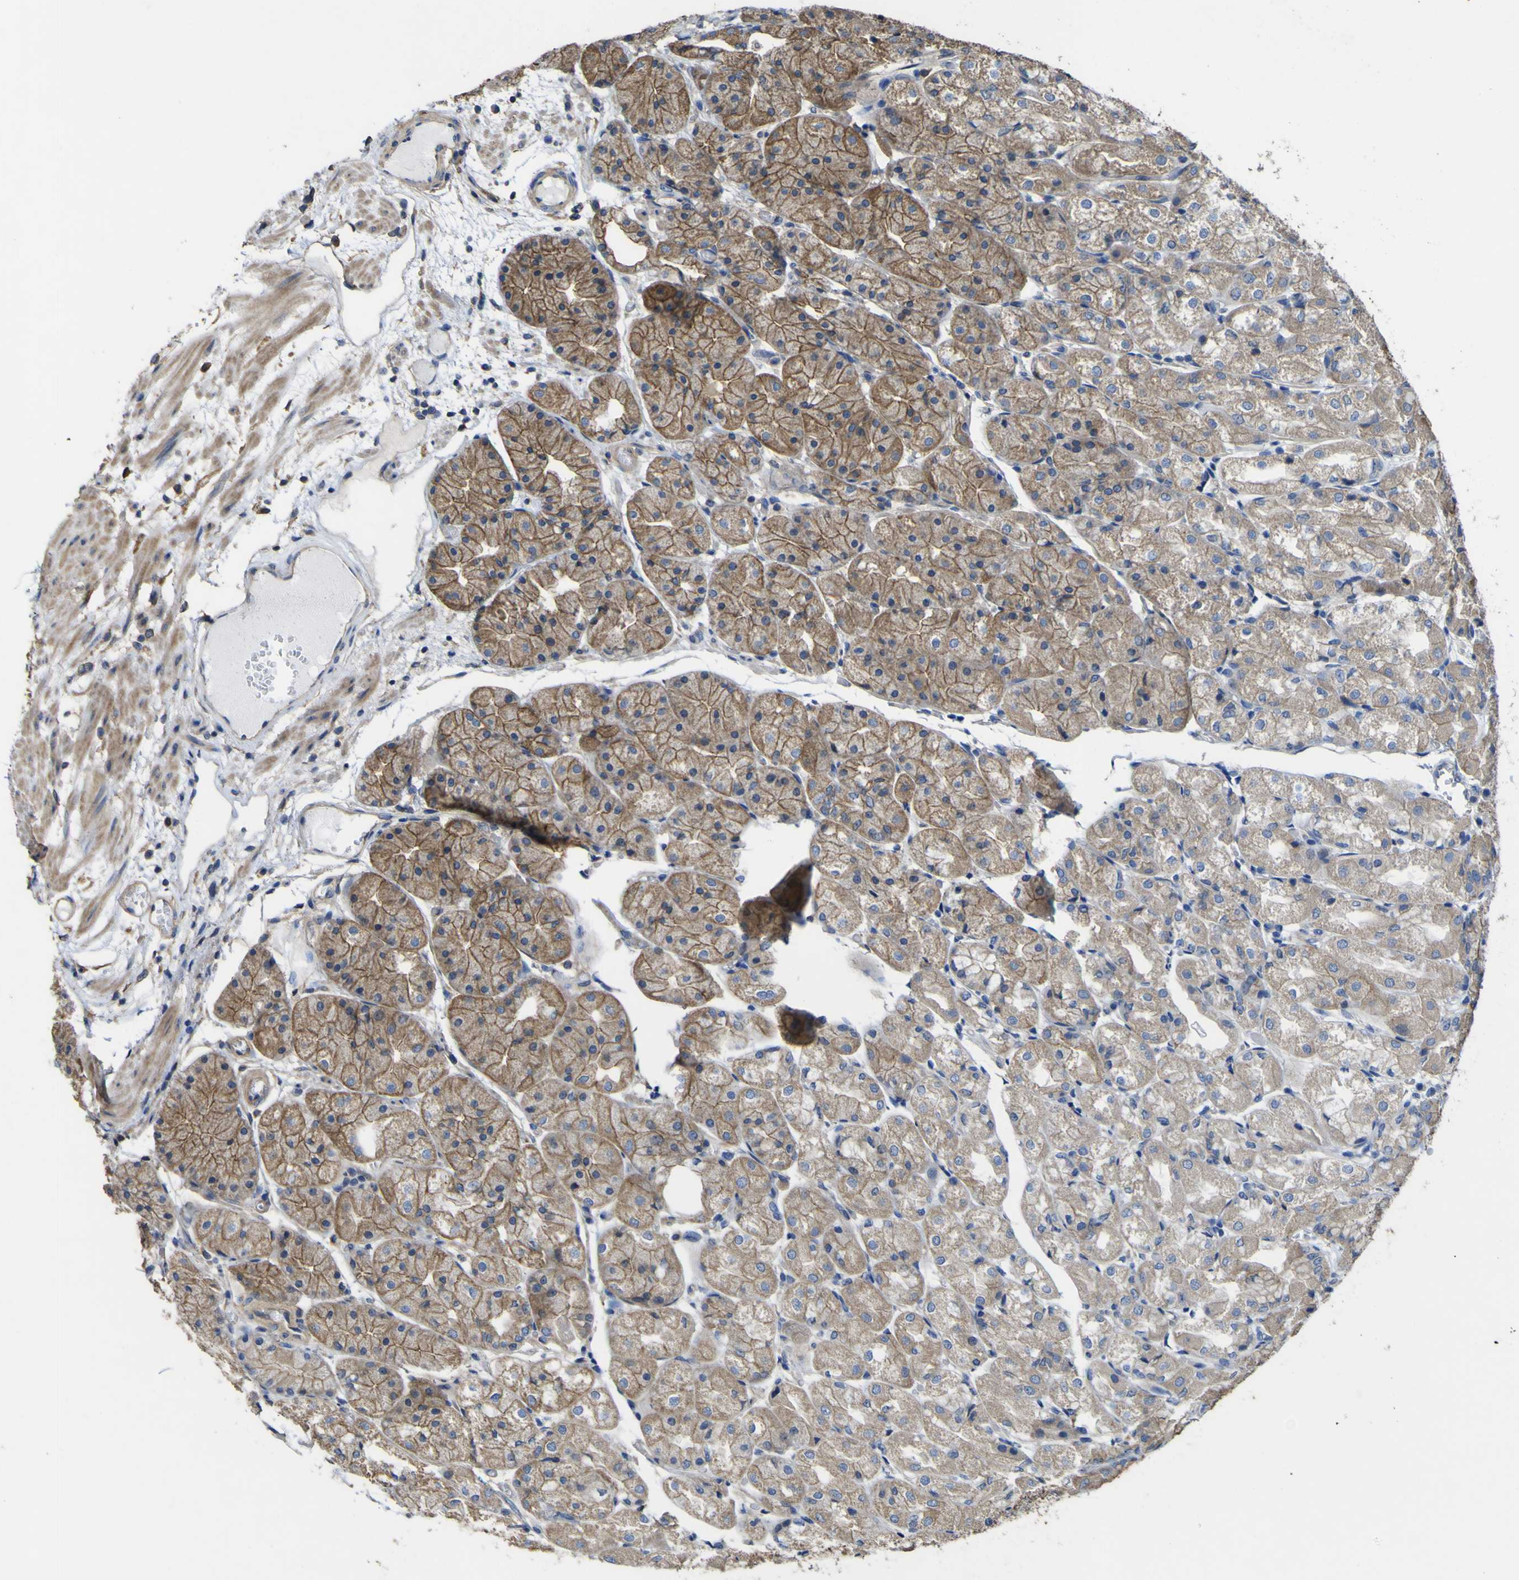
{"staining": {"intensity": "moderate", "quantity": ">75%", "location": "cytoplasmic/membranous"}, "tissue": "stomach", "cell_type": "Glandular cells", "image_type": "normal", "snomed": [{"axis": "morphology", "description": "Normal tissue, NOS"}, {"axis": "topography", "description": "Stomach, upper"}], "caption": "Protein staining of unremarkable stomach displays moderate cytoplasmic/membranous positivity in about >75% of glandular cells. The staining was performed using DAB (3,3'-diaminobenzidine) to visualize the protein expression in brown, while the nuclei were stained in blue with hematoxylin (Magnification: 20x).", "gene": "TNFSF15", "patient": {"sex": "male", "age": 72}}